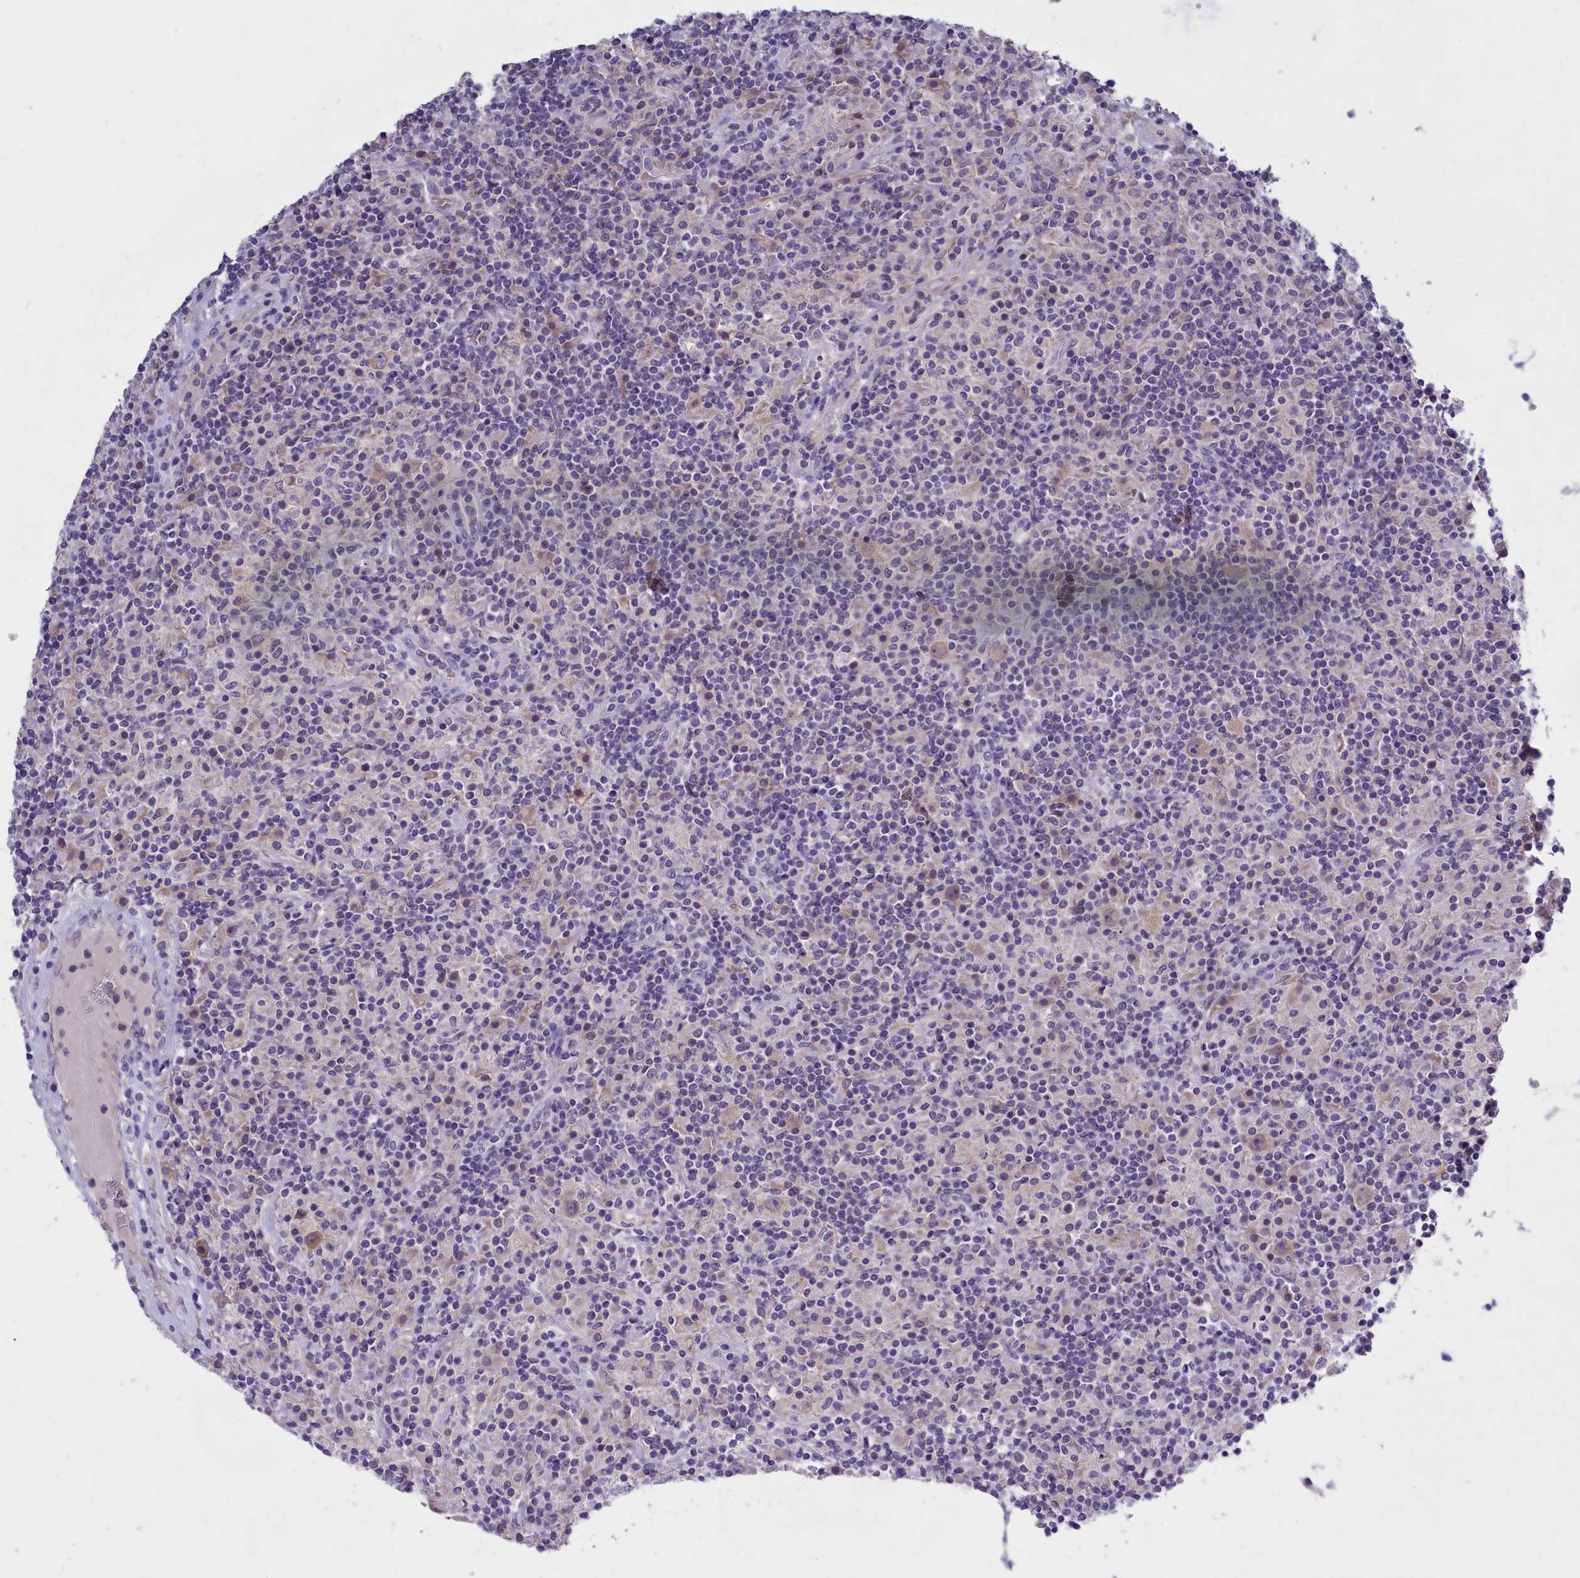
{"staining": {"intensity": "weak", "quantity": "25%-75%", "location": "cytoplasmic/membranous"}, "tissue": "lymphoma", "cell_type": "Tumor cells", "image_type": "cancer", "snomed": [{"axis": "morphology", "description": "Hodgkin's disease, NOS"}, {"axis": "topography", "description": "Lymph node"}], "caption": "Brown immunohistochemical staining in Hodgkin's disease displays weak cytoplasmic/membranous positivity in approximately 25%-75% of tumor cells. The staining is performed using DAB brown chromogen to label protein expression. The nuclei are counter-stained blue using hematoxylin.", "gene": "ENPP6", "patient": {"sex": "male", "age": 70}}